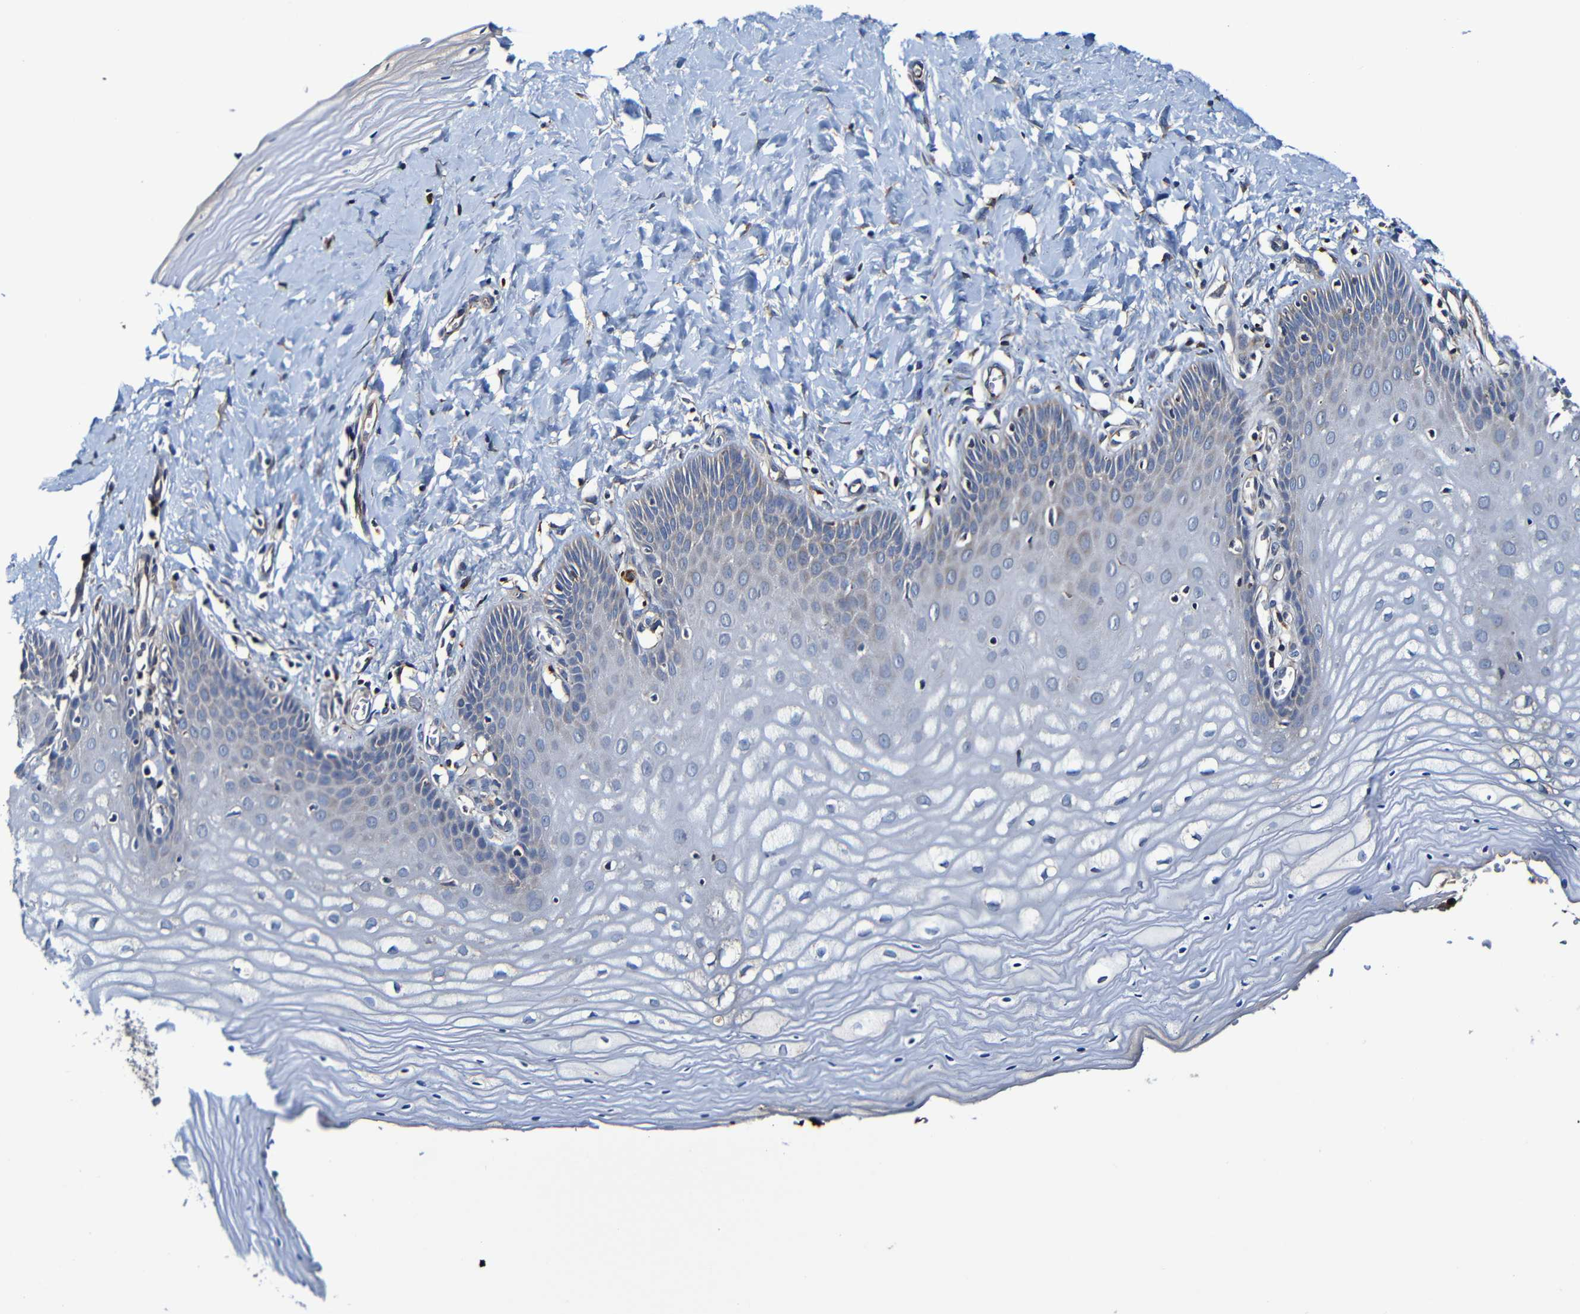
{"staining": {"intensity": "weak", "quantity": ">75%", "location": "cytoplasmic/membranous"}, "tissue": "cervix", "cell_type": "Glandular cells", "image_type": "normal", "snomed": [{"axis": "morphology", "description": "Normal tissue, NOS"}, {"axis": "topography", "description": "Cervix"}], "caption": "Human cervix stained with a brown dye demonstrates weak cytoplasmic/membranous positive expression in about >75% of glandular cells.", "gene": "ADAM15", "patient": {"sex": "female", "age": 55}}